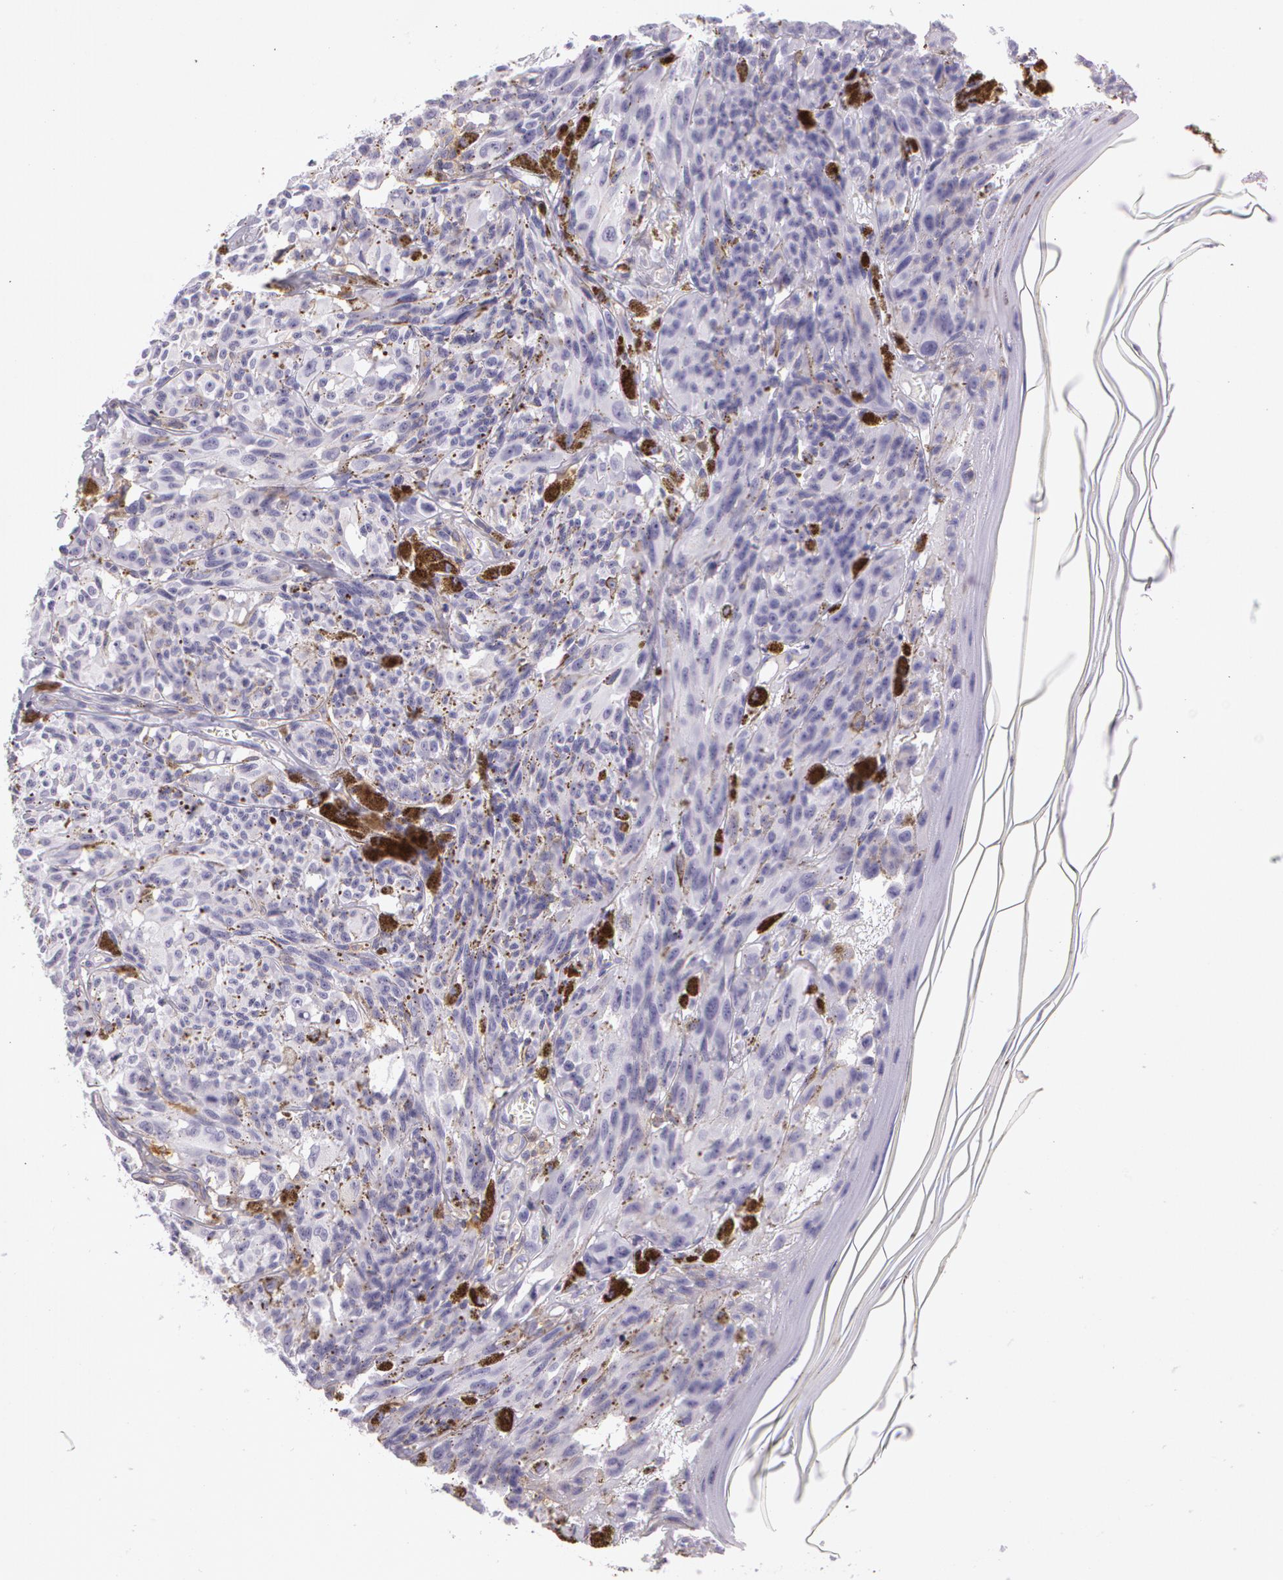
{"staining": {"intensity": "moderate", "quantity": "<25%", "location": "cytoplasmic/membranous"}, "tissue": "melanoma", "cell_type": "Tumor cells", "image_type": "cancer", "snomed": [{"axis": "morphology", "description": "Malignant melanoma, NOS"}, {"axis": "topography", "description": "Skin"}], "caption": "A high-resolution histopathology image shows IHC staining of melanoma, which shows moderate cytoplasmic/membranous staining in about <25% of tumor cells.", "gene": "LY75", "patient": {"sex": "female", "age": 72}}